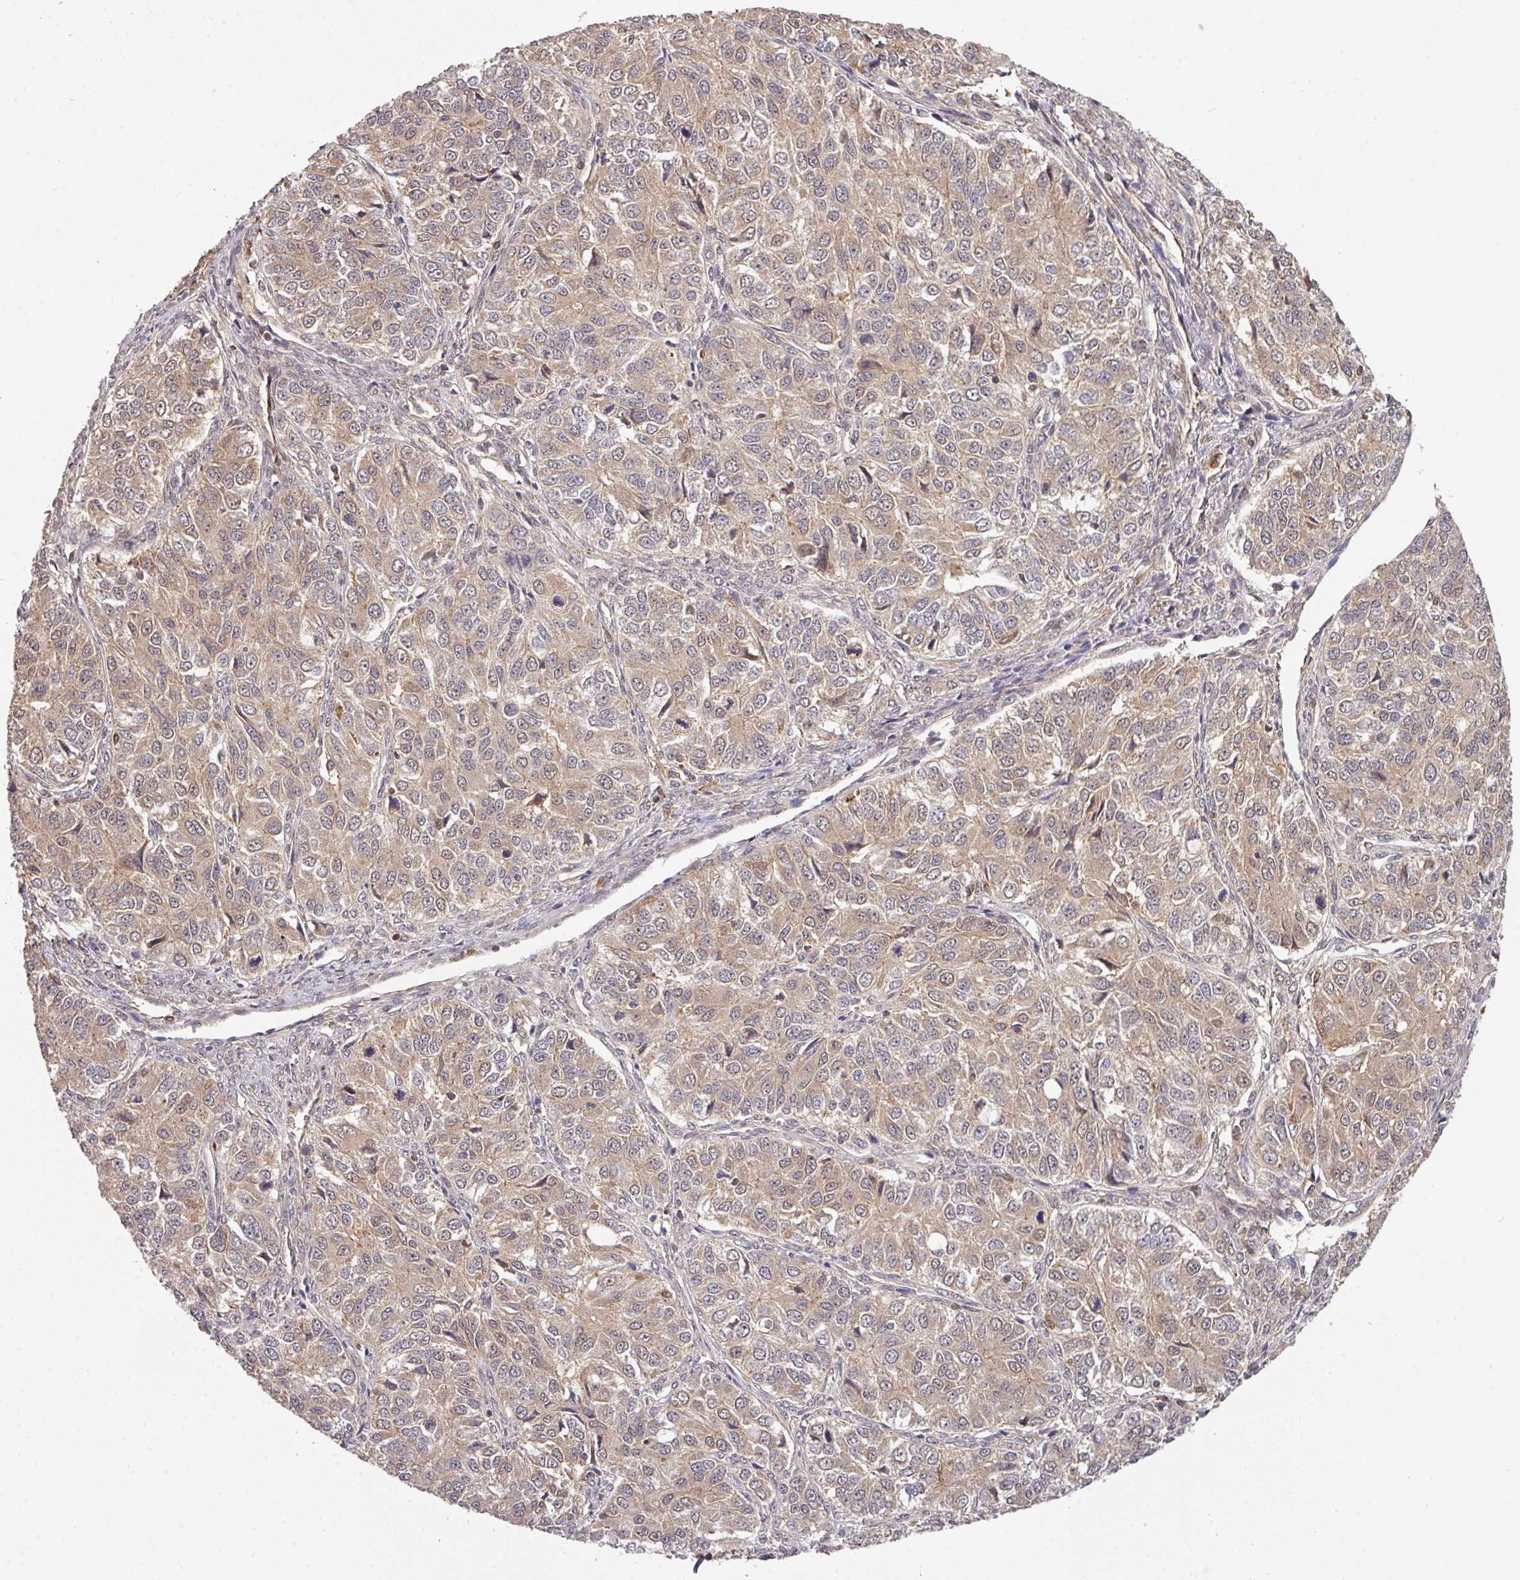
{"staining": {"intensity": "weak", "quantity": ">75%", "location": "cytoplasmic/membranous,nuclear"}, "tissue": "ovarian cancer", "cell_type": "Tumor cells", "image_type": "cancer", "snomed": [{"axis": "morphology", "description": "Carcinoma, endometroid"}, {"axis": "topography", "description": "Ovary"}], "caption": "Protein staining by IHC demonstrates weak cytoplasmic/membranous and nuclear expression in about >75% of tumor cells in ovarian cancer (endometroid carcinoma). Nuclei are stained in blue.", "gene": "ARPIN", "patient": {"sex": "female", "age": 51}}